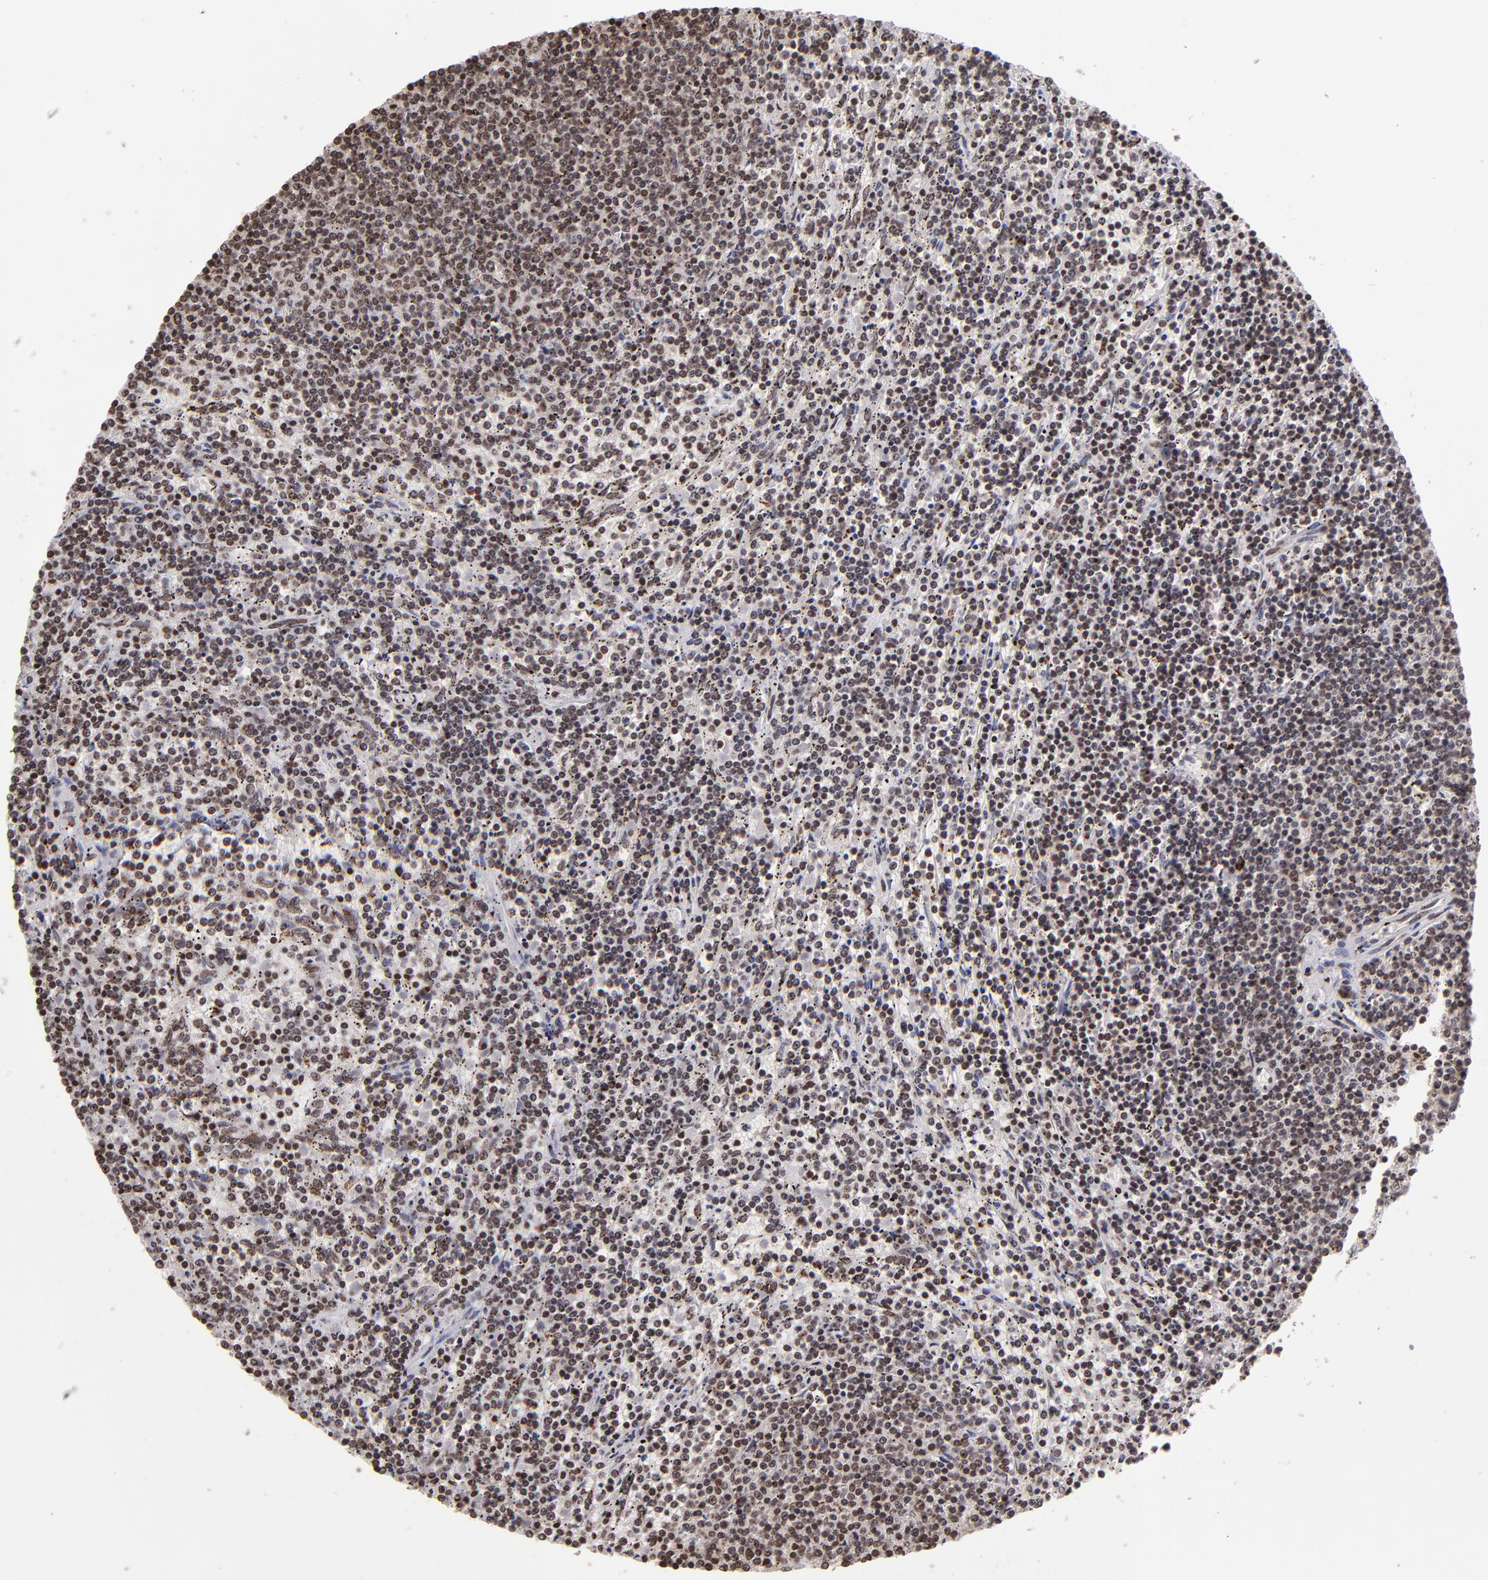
{"staining": {"intensity": "moderate", "quantity": ">75%", "location": "nuclear"}, "tissue": "lymphoma", "cell_type": "Tumor cells", "image_type": "cancer", "snomed": [{"axis": "morphology", "description": "Malignant lymphoma, non-Hodgkin's type, Low grade"}, {"axis": "topography", "description": "Spleen"}], "caption": "Malignant lymphoma, non-Hodgkin's type (low-grade) stained with DAB immunohistochemistry (IHC) displays medium levels of moderate nuclear positivity in approximately >75% of tumor cells.", "gene": "CSDC2", "patient": {"sex": "female", "age": 50}}